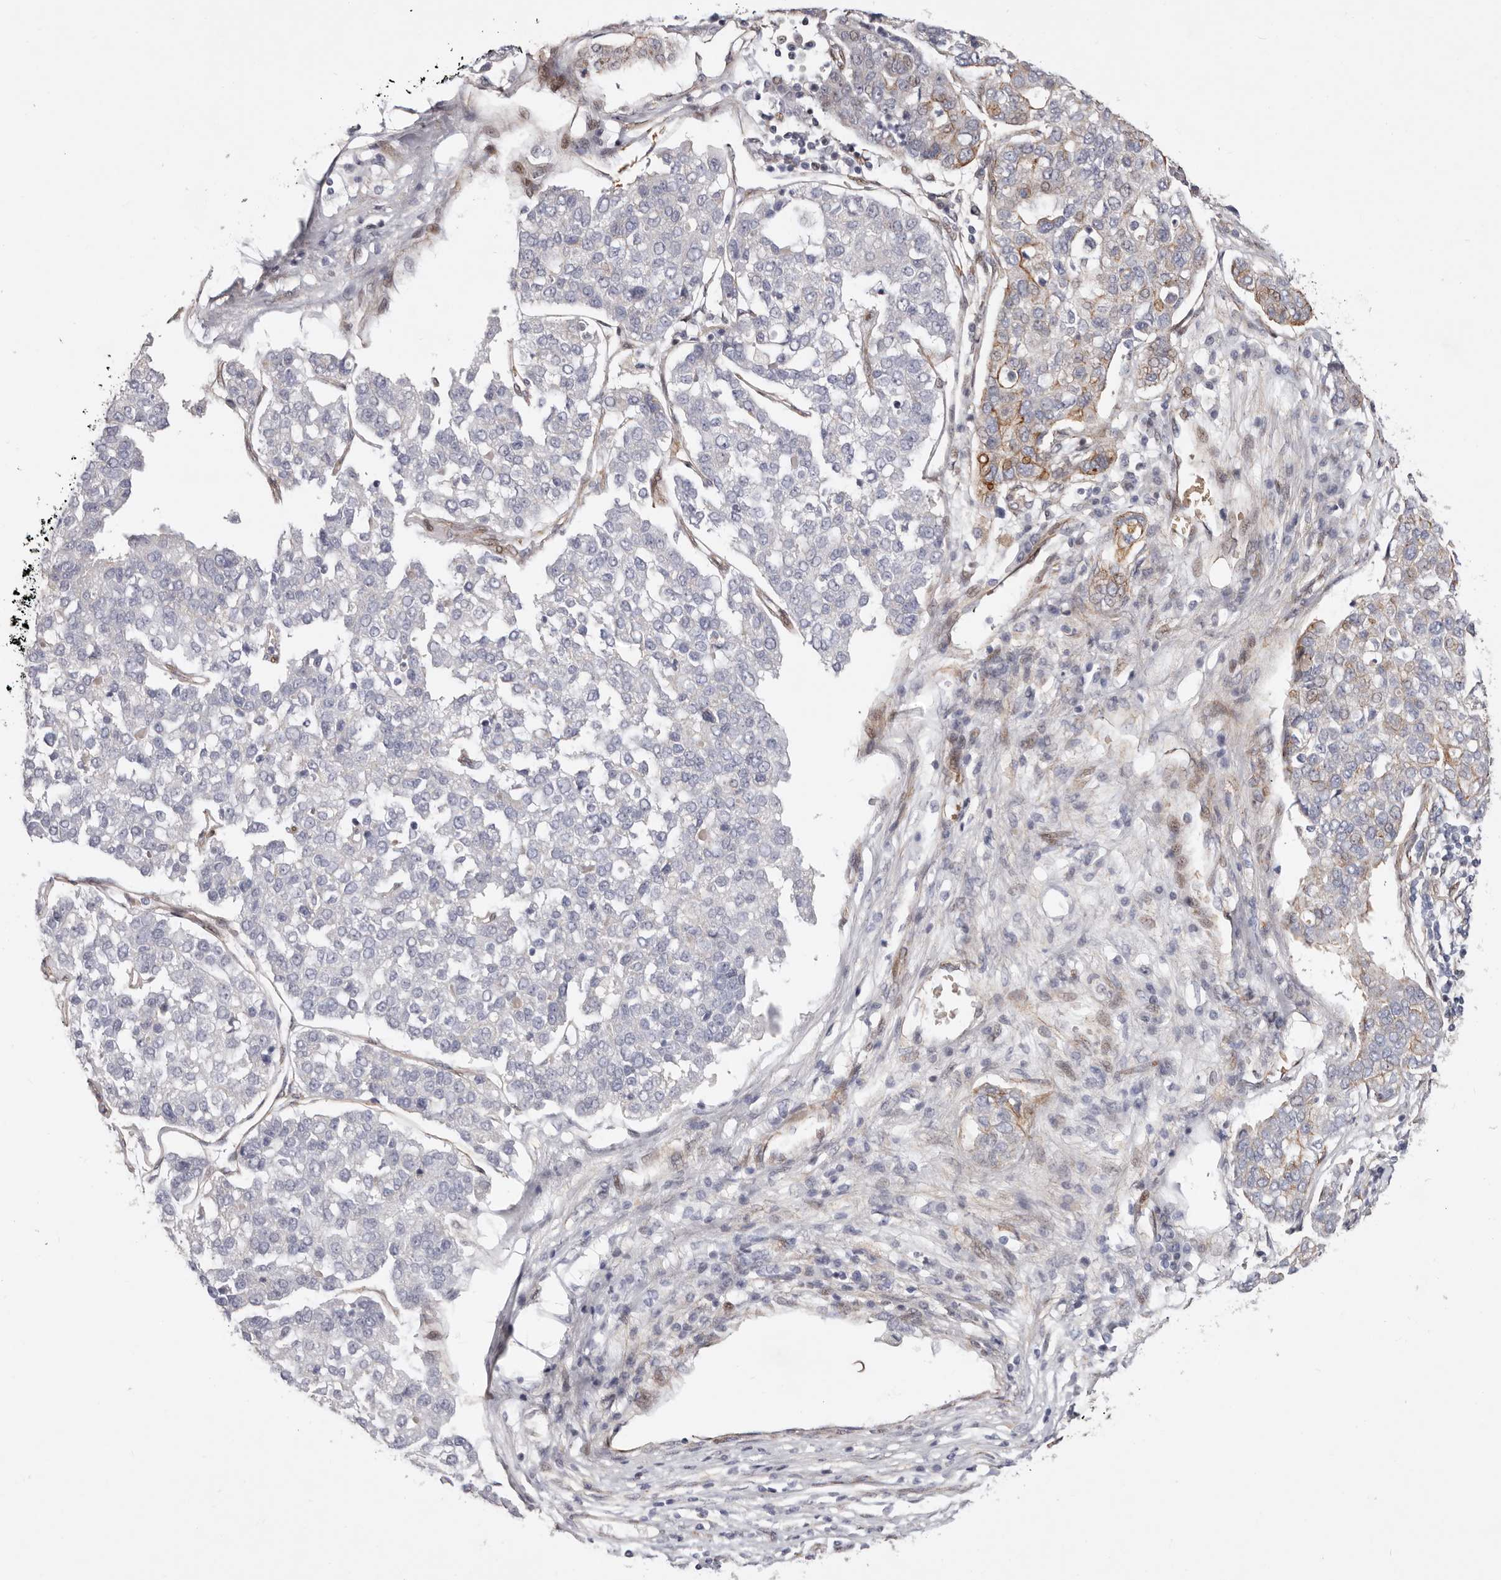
{"staining": {"intensity": "moderate", "quantity": "<25%", "location": "cytoplasmic/membranous"}, "tissue": "pancreatic cancer", "cell_type": "Tumor cells", "image_type": "cancer", "snomed": [{"axis": "morphology", "description": "Adenocarcinoma, NOS"}, {"axis": "topography", "description": "Pancreas"}], "caption": "Immunohistochemistry (IHC) staining of pancreatic cancer (adenocarcinoma), which reveals low levels of moderate cytoplasmic/membranous expression in approximately <25% of tumor cells indicating moderate cytoplasmic/membranous protein staining. The staining was performed using DAB (3,3'-diaminobenzidine) (brown) for protein detection and nuclei were counterstained in hematoxylin (blue).", "gene": "EPHX3", "patient": {"sex": "female", "age": 61}}